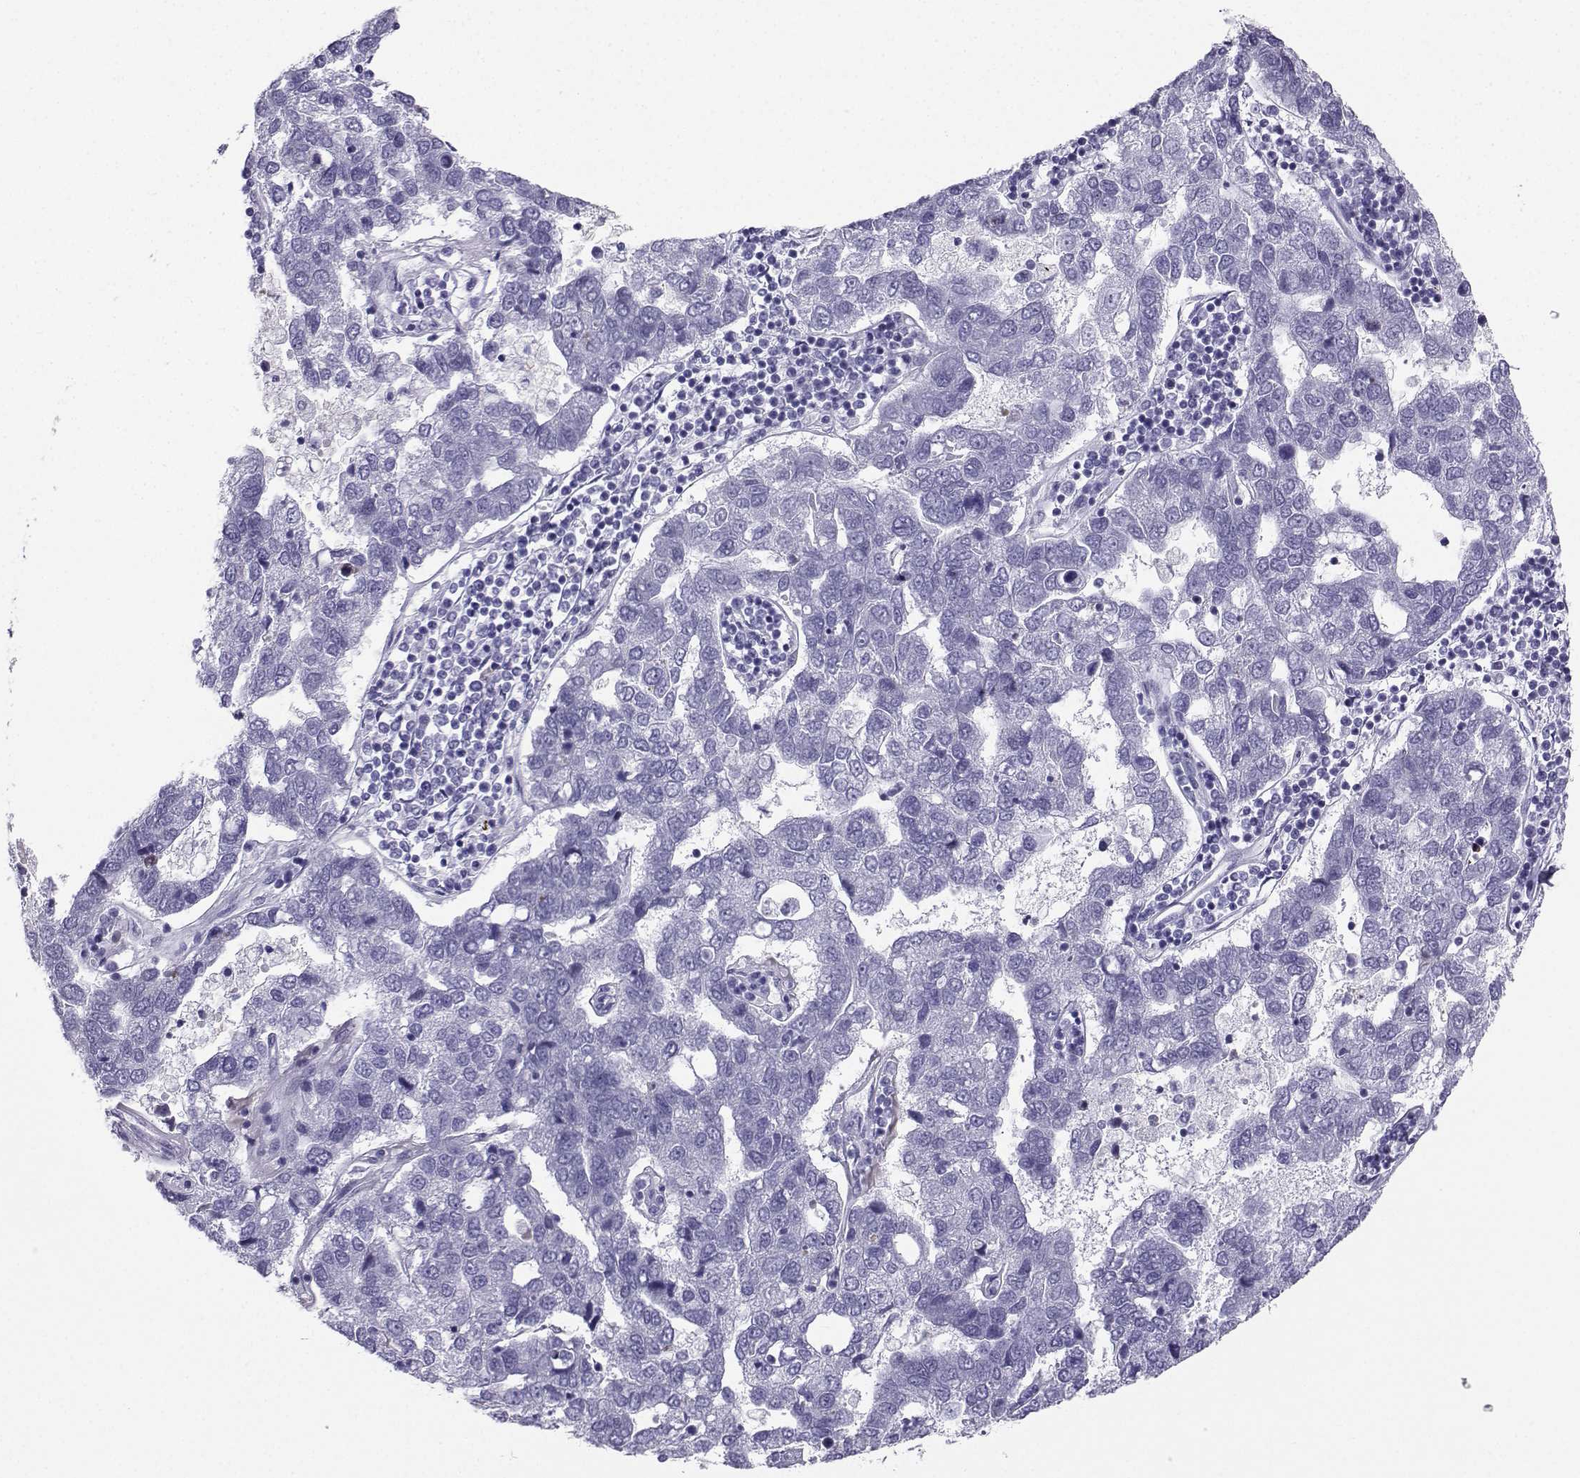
{"staining": {"intensity": "negative", "quantity": "none", "location": "none"}, "tissue": "pancreatic cancer", "cell_type": "Tumor cells", "image_type": "cancer", "snomed": [{"axis": "morphology", "description": "Adenocarcinoma, NOS"}, {"axis": "topography", "description": "Pancreas"}], "caption": "This is a photomicrograph of immunohistochemistry (IHC) staining of pancreatic adenocarcinoma, which shows no staining in tumor cells. (DAB immunohistochemistry visualized using brightfield microscopy, high magnification).", "gene": "SLC18A2", "patient": {"sex": "female", "age": 61}}